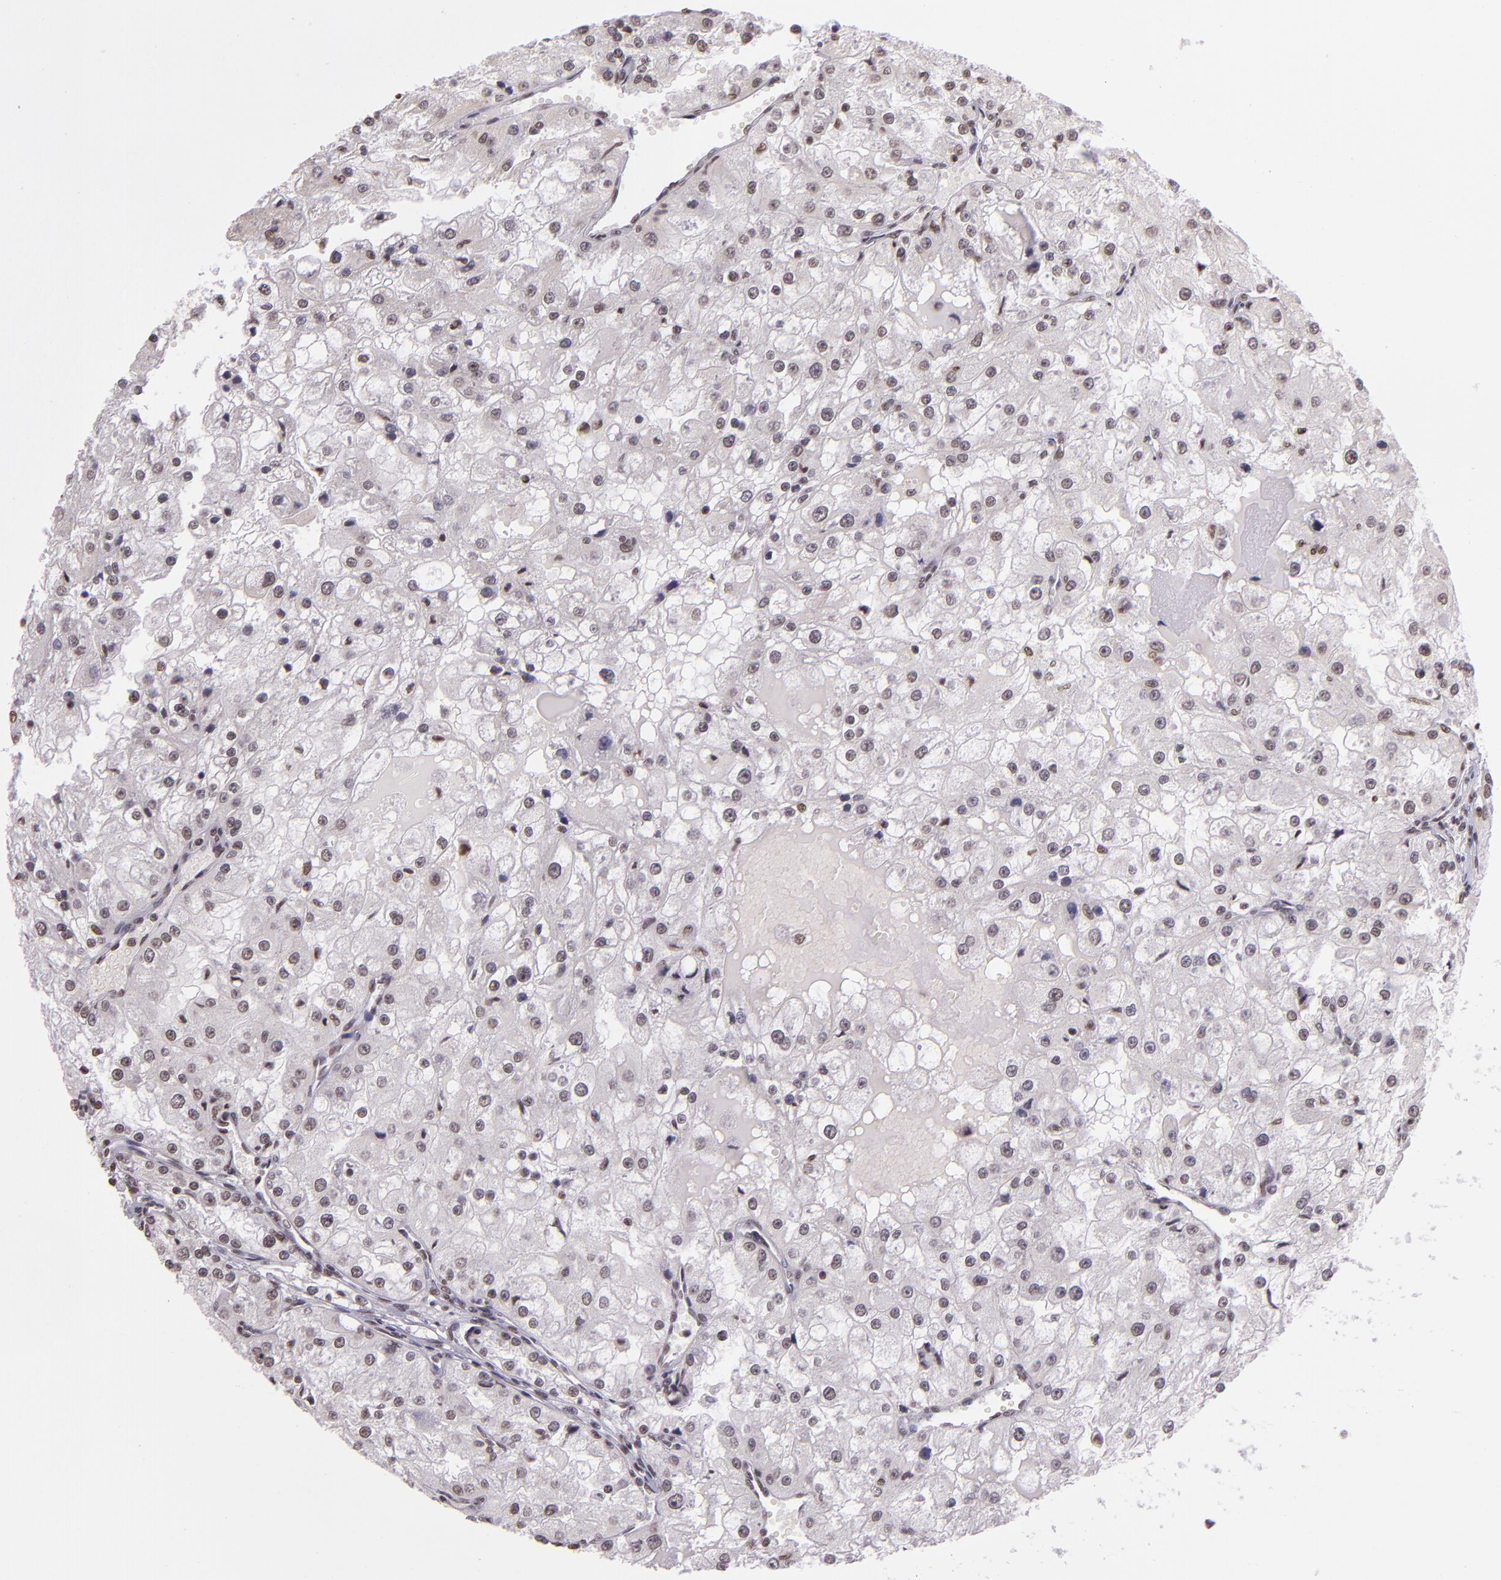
{"staining": {"intensity": "weak", "quantity": "<25%", "location": "nuclear"}, "tissue": "renal cancer", "cell_type": "Tumor cells", "image_type": "cancer", "snomed": [{"axis": "morphology", "description": "Adenocarcinoma, NOS"}, {"axis": "topography", "description": "Kidney"}], "caption": "Tumor cells show no significant protein positivity in renal cancer (adenocarcinoma).", "gene": "USF1", "patient": {"sex": "female", "age": 74}}